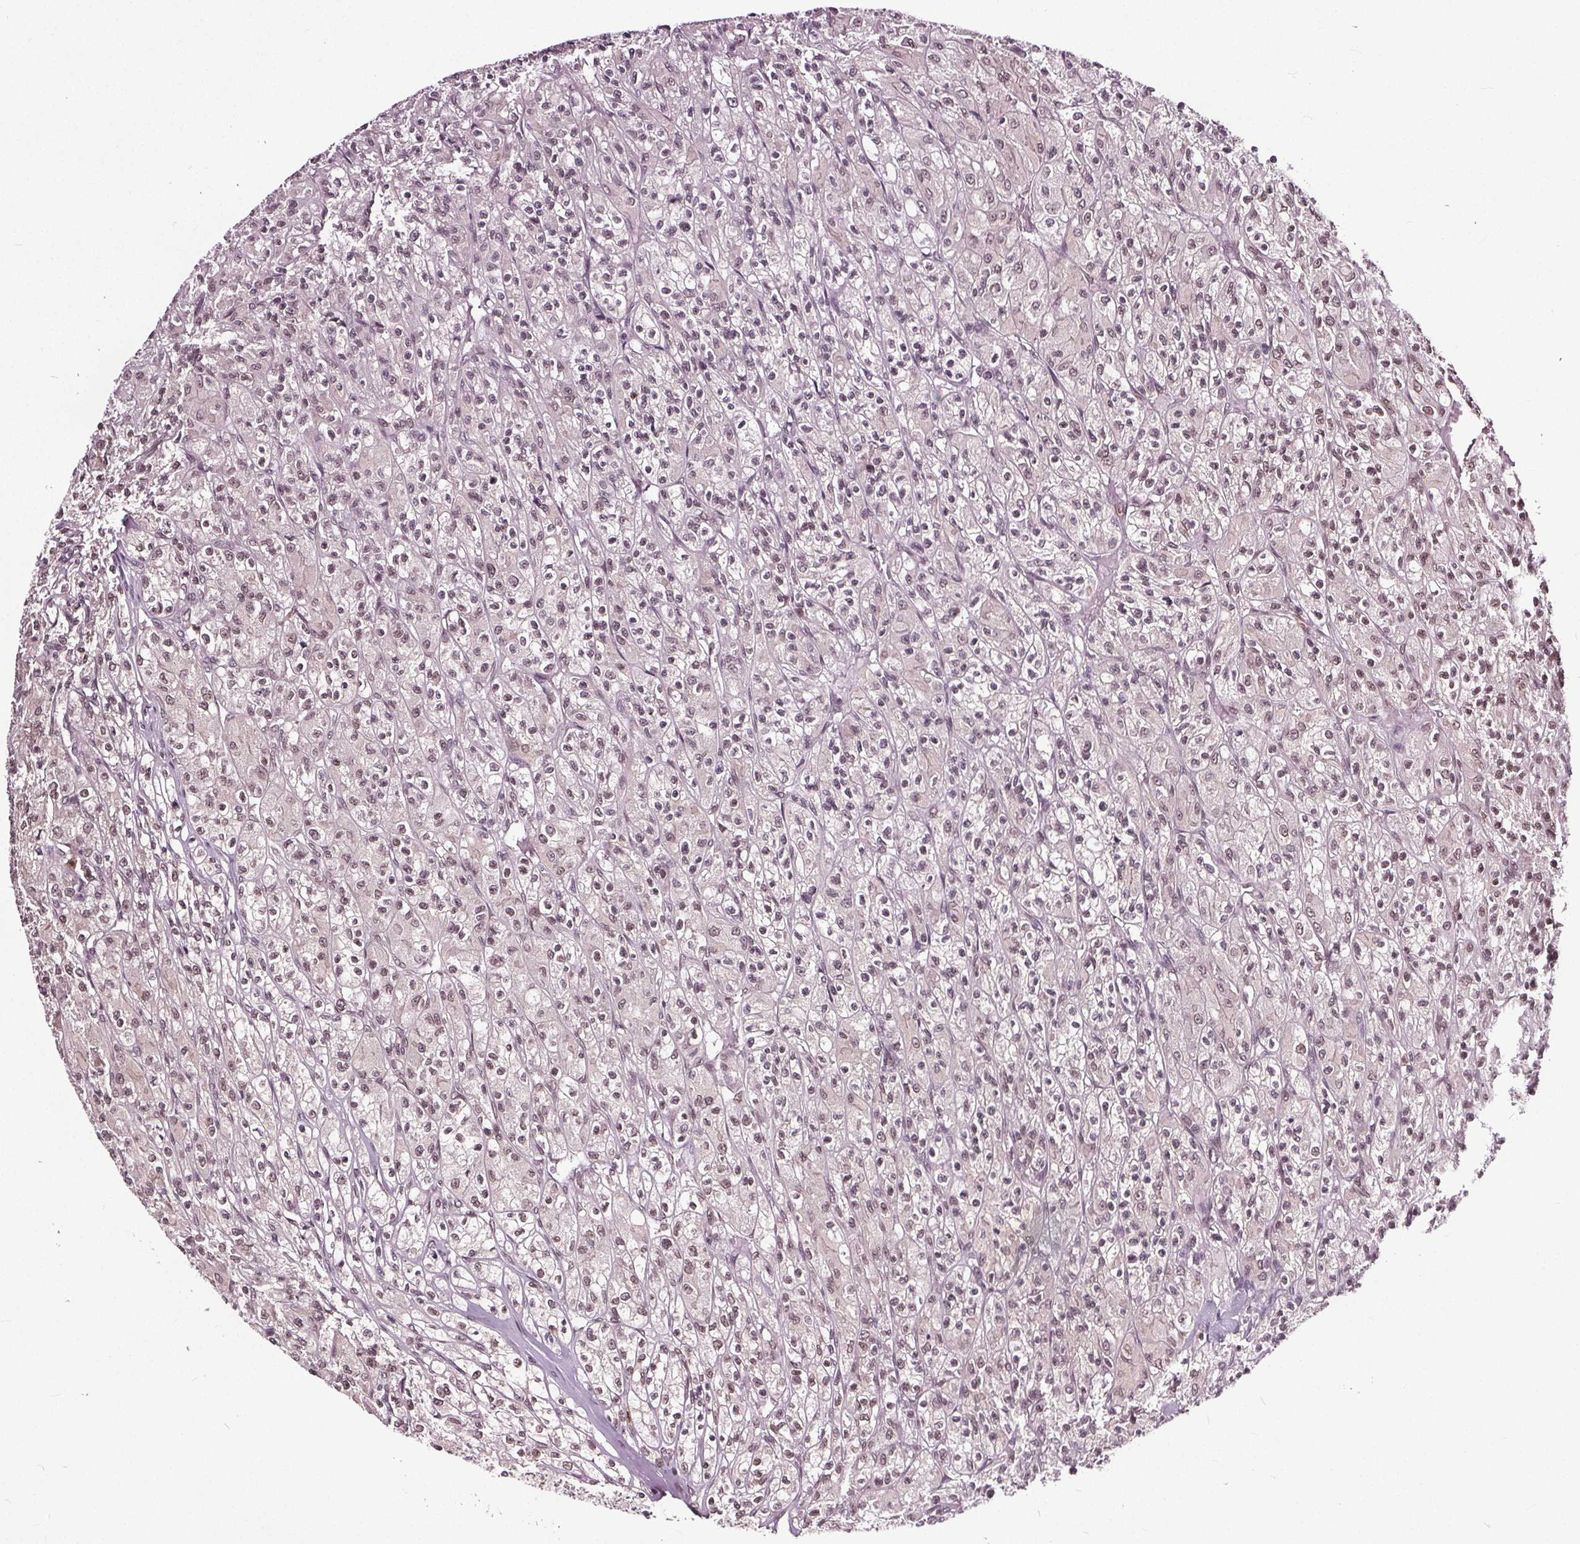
{"staining": {"intensity": "moderate", "quantity": "<25%", "location": "cytoplasmic/membranous,nuclear"}, "tissue": "renal cancer", "cell_type": "Tumor cells", "image_type": "cancer", "snomed": [{"axis": "morphology", "description": "Adenocarcinoma, NOS"}, {"axis": "topography", "description": "Kidney"}], "caption": "Approximately <25% of tumor cells in human renal adenocarcinoma demonstrate moderate cytoplasmic/membranous and nuclear protein expression as visualized by brown immunohistochemical staining.", "gene": "TTC39C", "patient": {"sex": "female", "age": 70}}